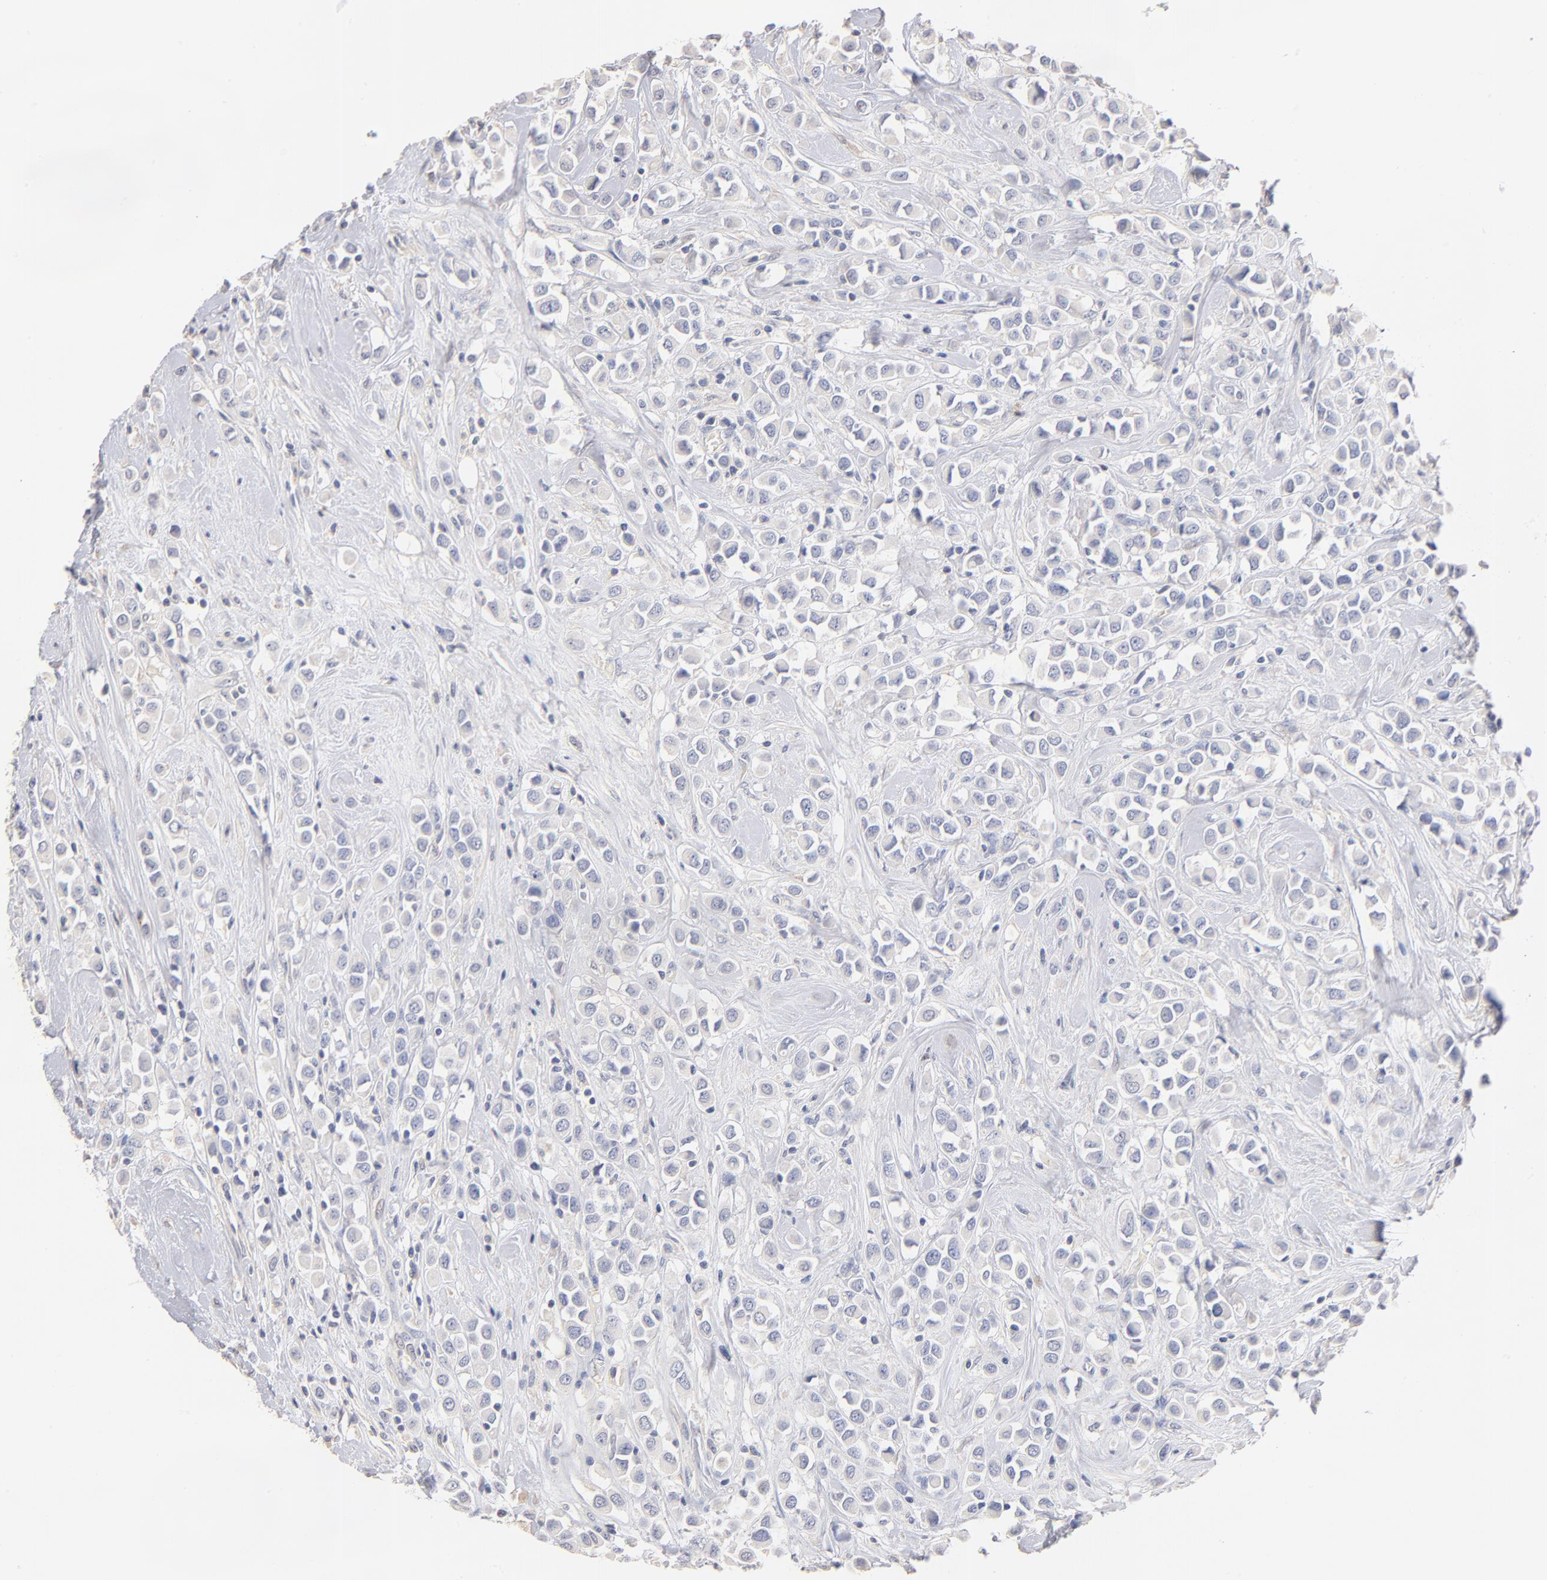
{"staining": {"intensity": "negative", "quantity": "none", "location": "none"}, "tissue": "breast cancer", "cell_type": "Tumor cells", "image_type": "cancer", "snomed": [{"axis": "morphology", "description": "Duct carcinoma"}, {"axis": "topography", "description": "Breast"}], "caption": "Human infiltrating ductal carcinoma (breast) stained for a protein using immunohistochemistry (IHC) exhibits no expression in tumor cells.", "gene": "ITGA8", "patient": {"sex": "female", "age": 61}}